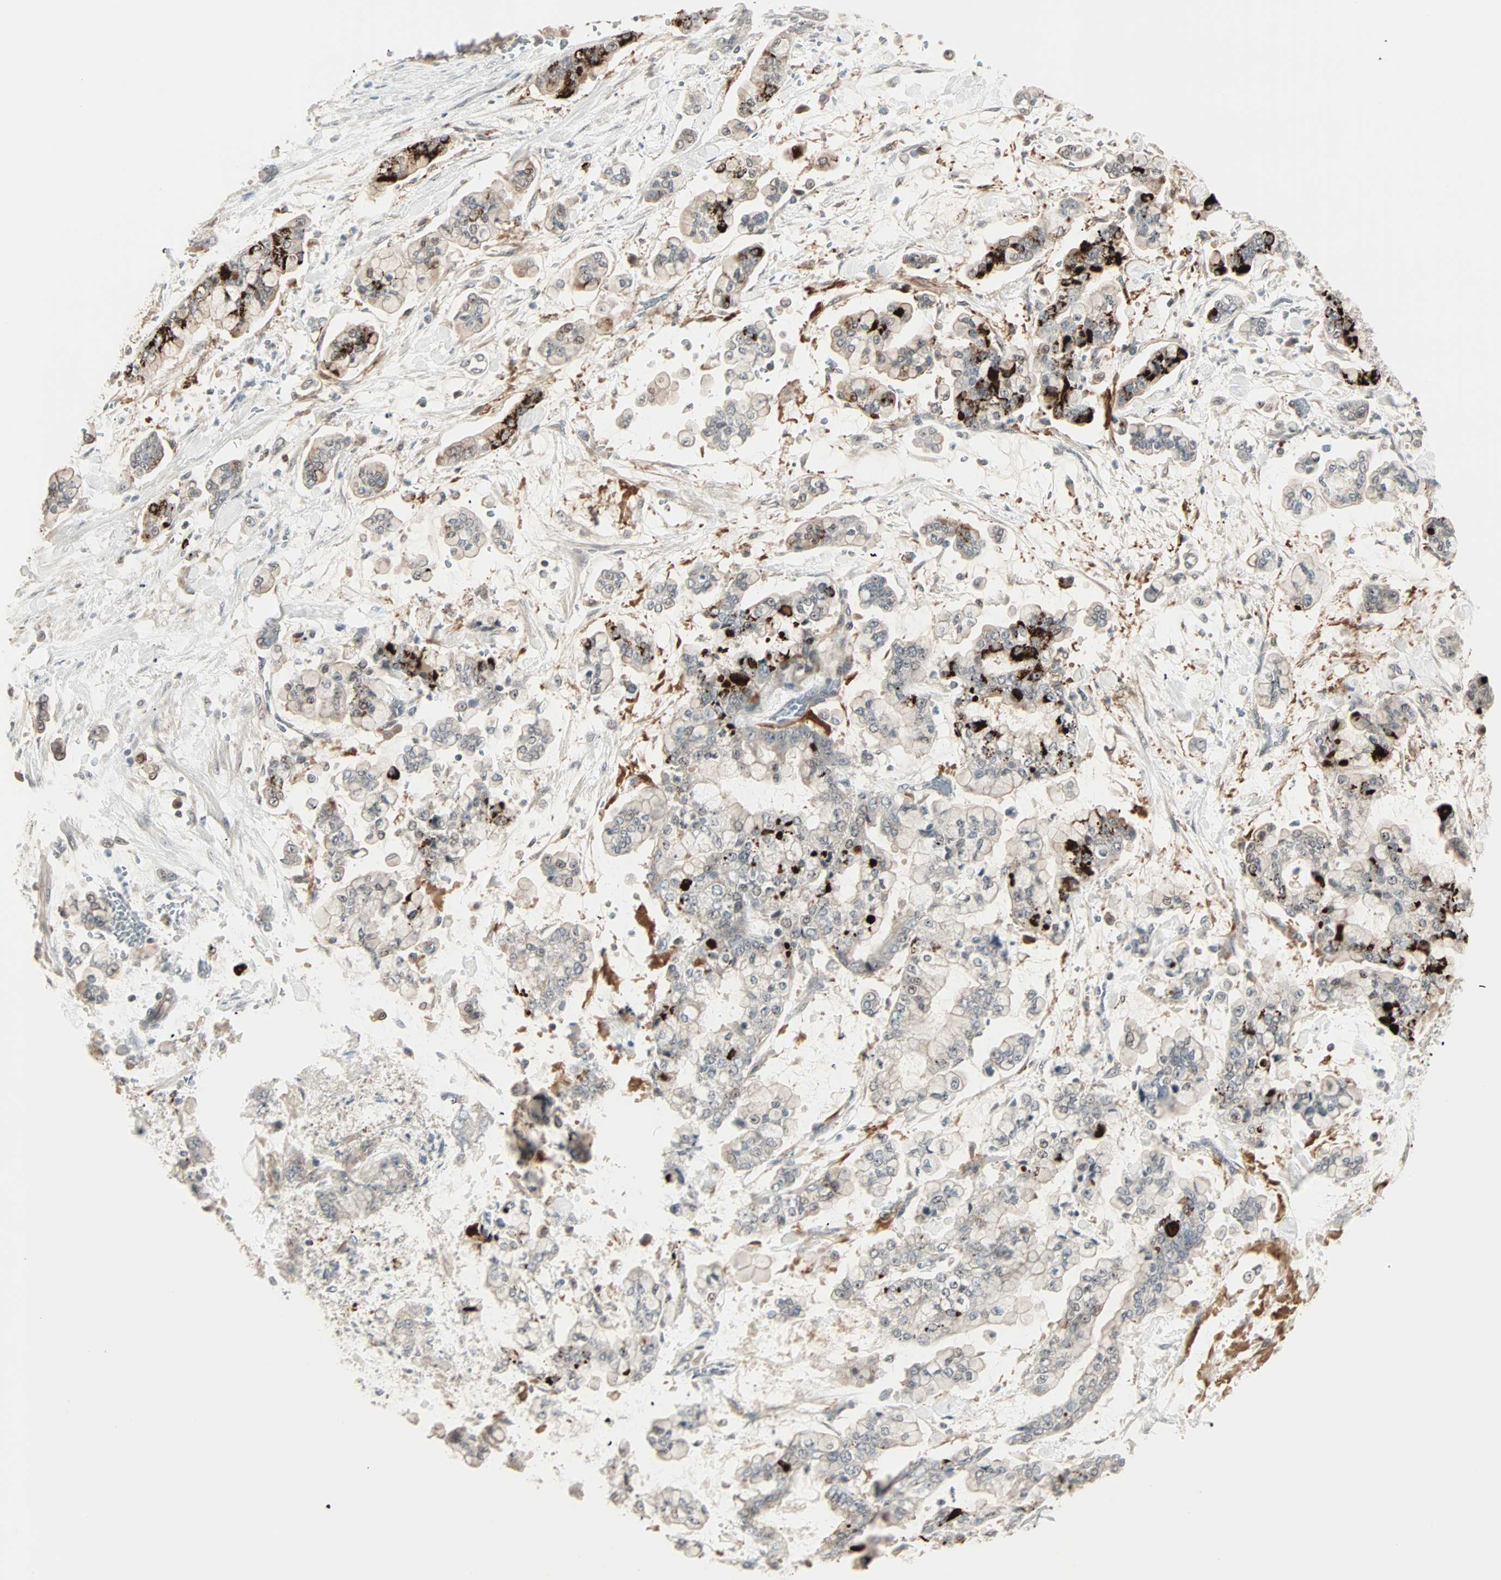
{"staining": {"intensity": "weak", "quantity": "<25%", "location": "cytoplasmic/membranous,nuclear"}, "tissue": "stomach cancer", "cell_type": "Tumor cells", "image_type": "cancer", "snomed": [{"axis": "morphology", "description": "Normal tissue, NOS"}, {"axis": "morphology", "description": "Adenocarcinoma, NOS"}, {"axis": "topography", "description": "Stomach, upper"}, {"axis": "topography", "description": "Stomach"}], "caption": "Tumor cells are negative for brown protein staining in stomach cancer (adenocarcinoma).", "gene": "KDM4A", "patient": {"sex": "male", "age": 76}}